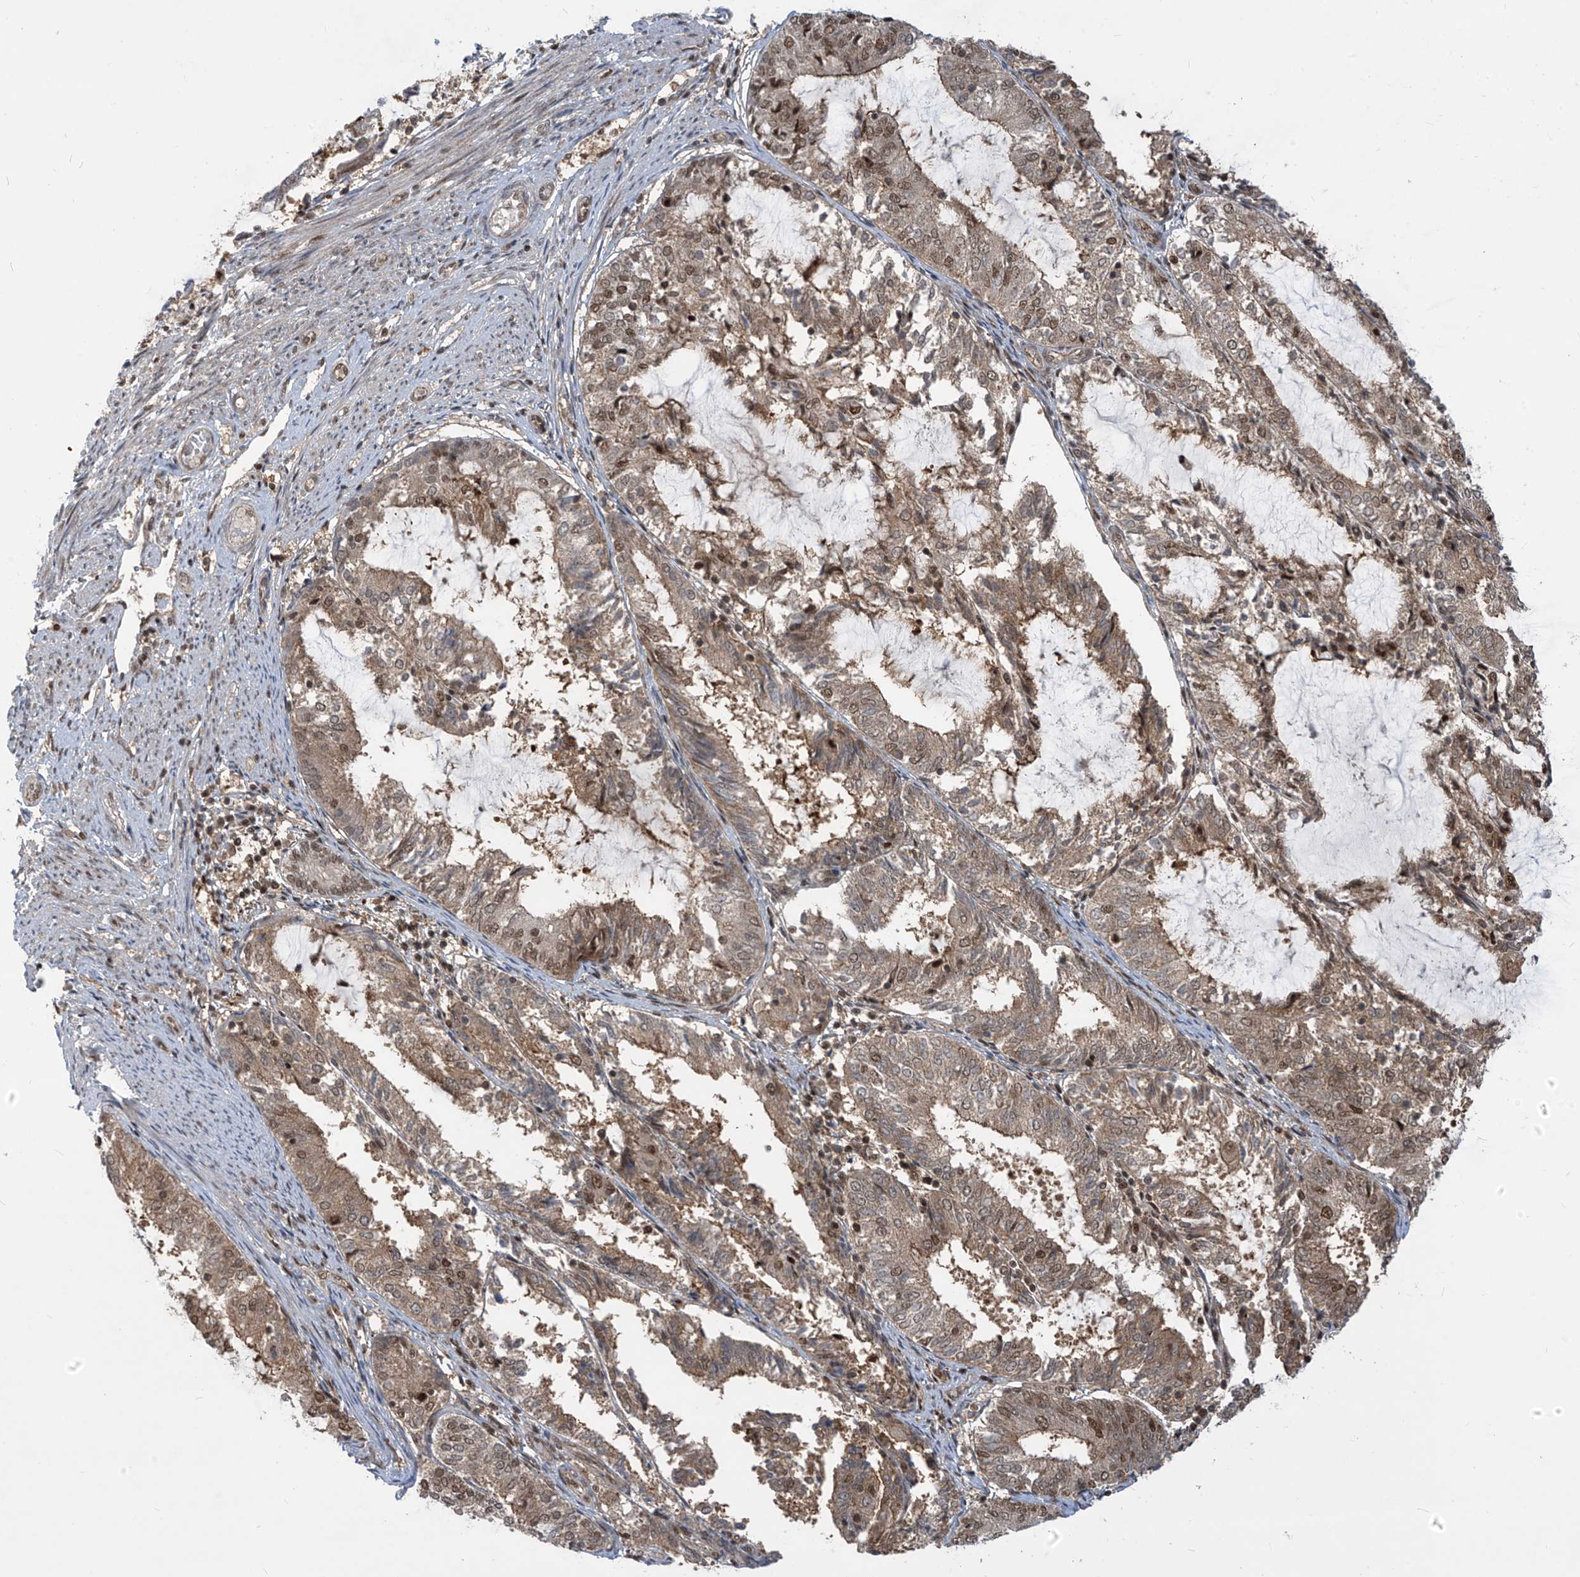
{"staining": {"intensity": "moderate", "quantity": ">75%", "location": "cytoplasmic/membranous,nuclear"}, "tissue": "endometrial cancer", "cell_type": "Tumor cells", "image_type": "cancer", "snomed": [{"axis": "morphology", "description": "Adenocarcinoma, NOS"}, {"axis": "topography", "description": "Endometrium"}], "caption": "Immunohistochemistry image of endometrial cancer (adenocarcinoma) stained for a protein (brown), which exhibits medium levels of moderate cytoplasmic/membranous and nuclear positivity in approximately >75% of tumor cells.", "gene": "LAGE3", "patient": {"sex": "female", "age": 81}}